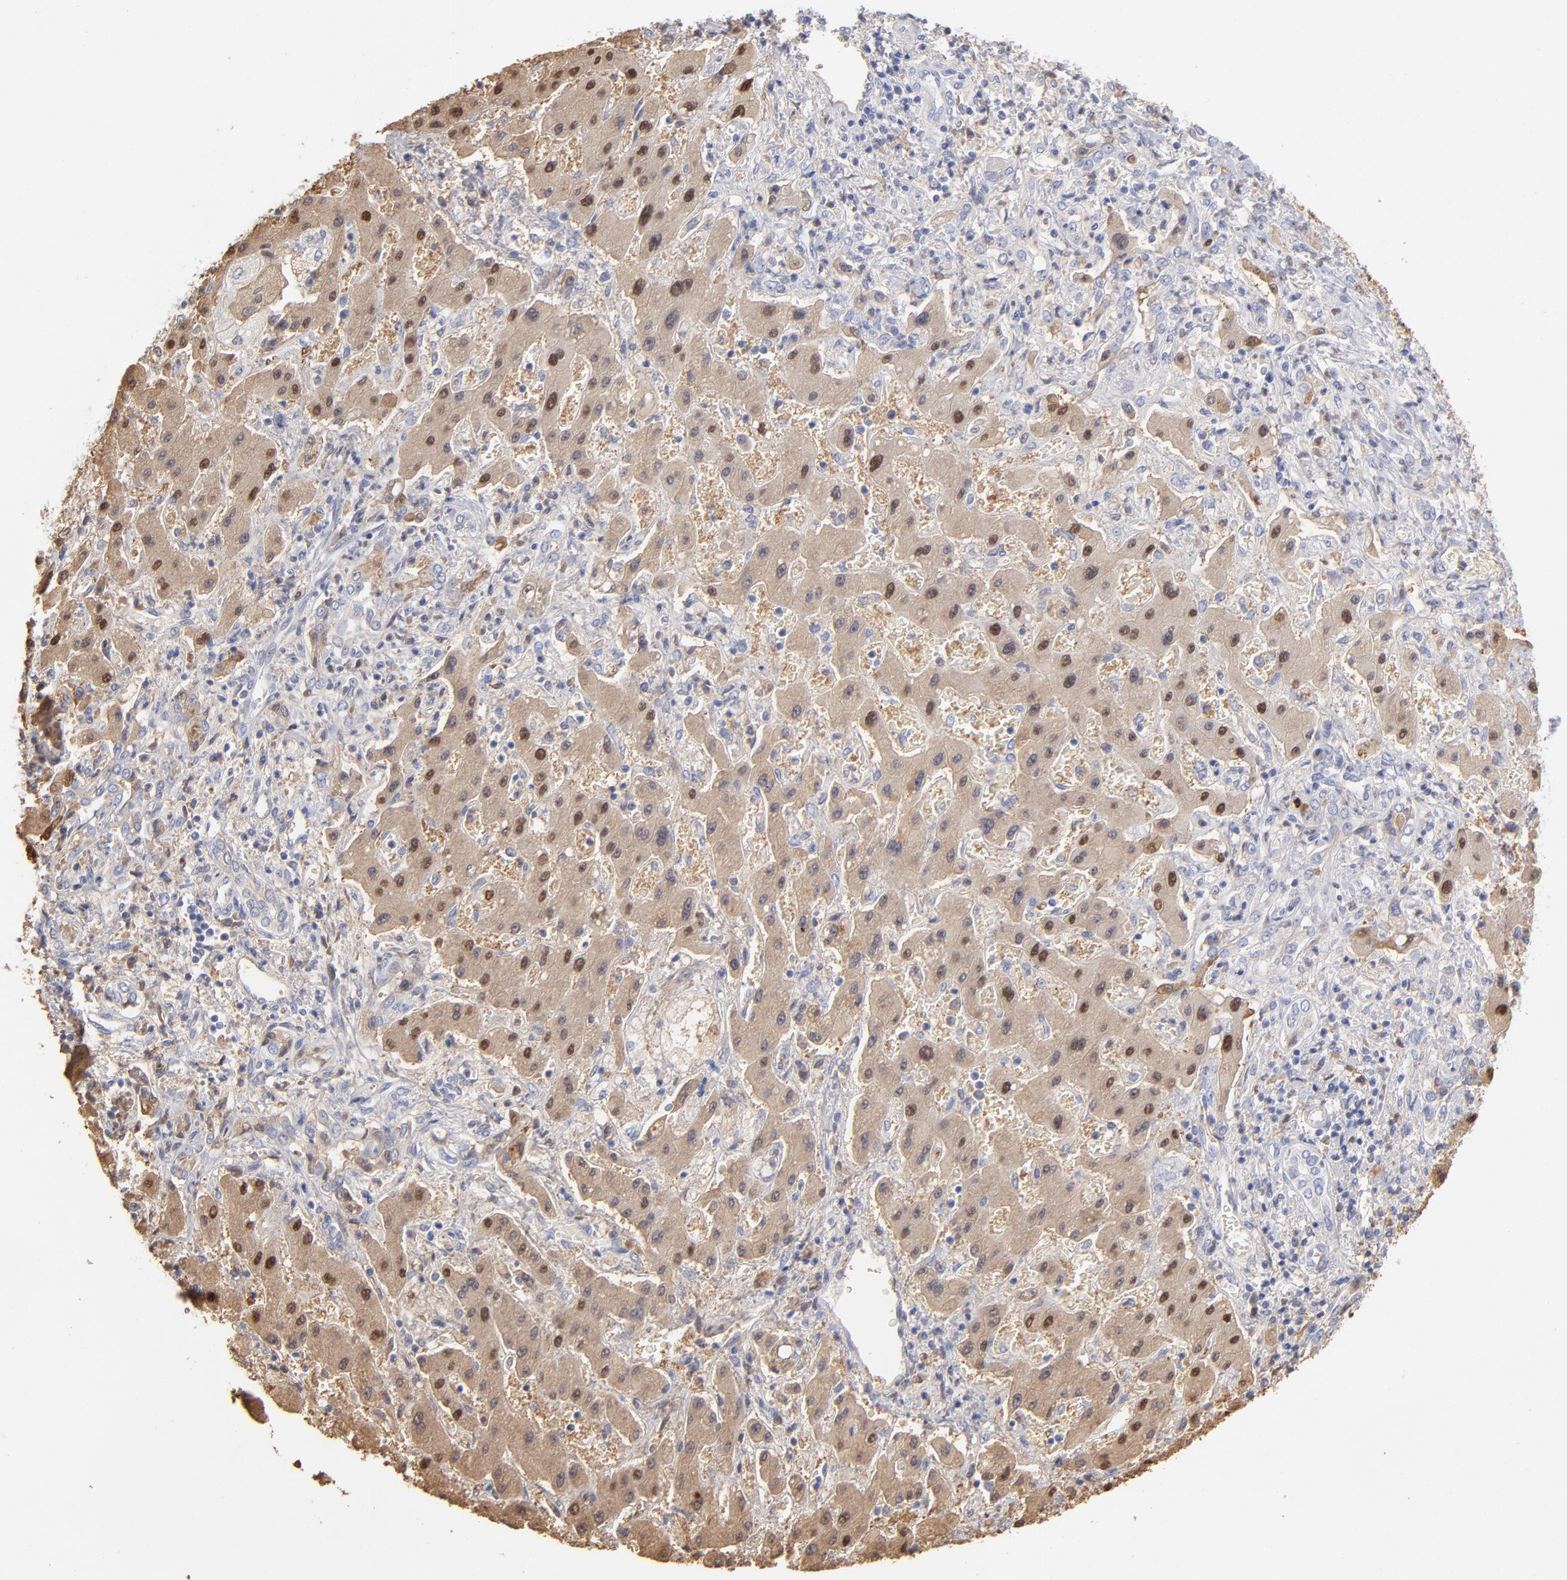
{"staining": {"intensity": "strong", "quantity": ">75%", "location": "cytoplasmic/membranous,nuclear"}, "tissue": "liver cancer", "cell_type": "Tumor cells", "image_type": "cancer", "snomed": [{"axis": "morphology", "description": "Cholangiocarcinoma"}, {"axis": "topography", "description": "Liver"}], "caption": "Strong cytoplasmic/membranous and nuclear positivity is seen in about >75% of tumor cells in liver cancer (cholangiocarcinoma). (DAB (3,3'-diaminobenzidine) IHC, brown staining for protein, blue staining for nuclei).", "gene": "ARG1", "patient": {"sex": "male", "age": 50}}